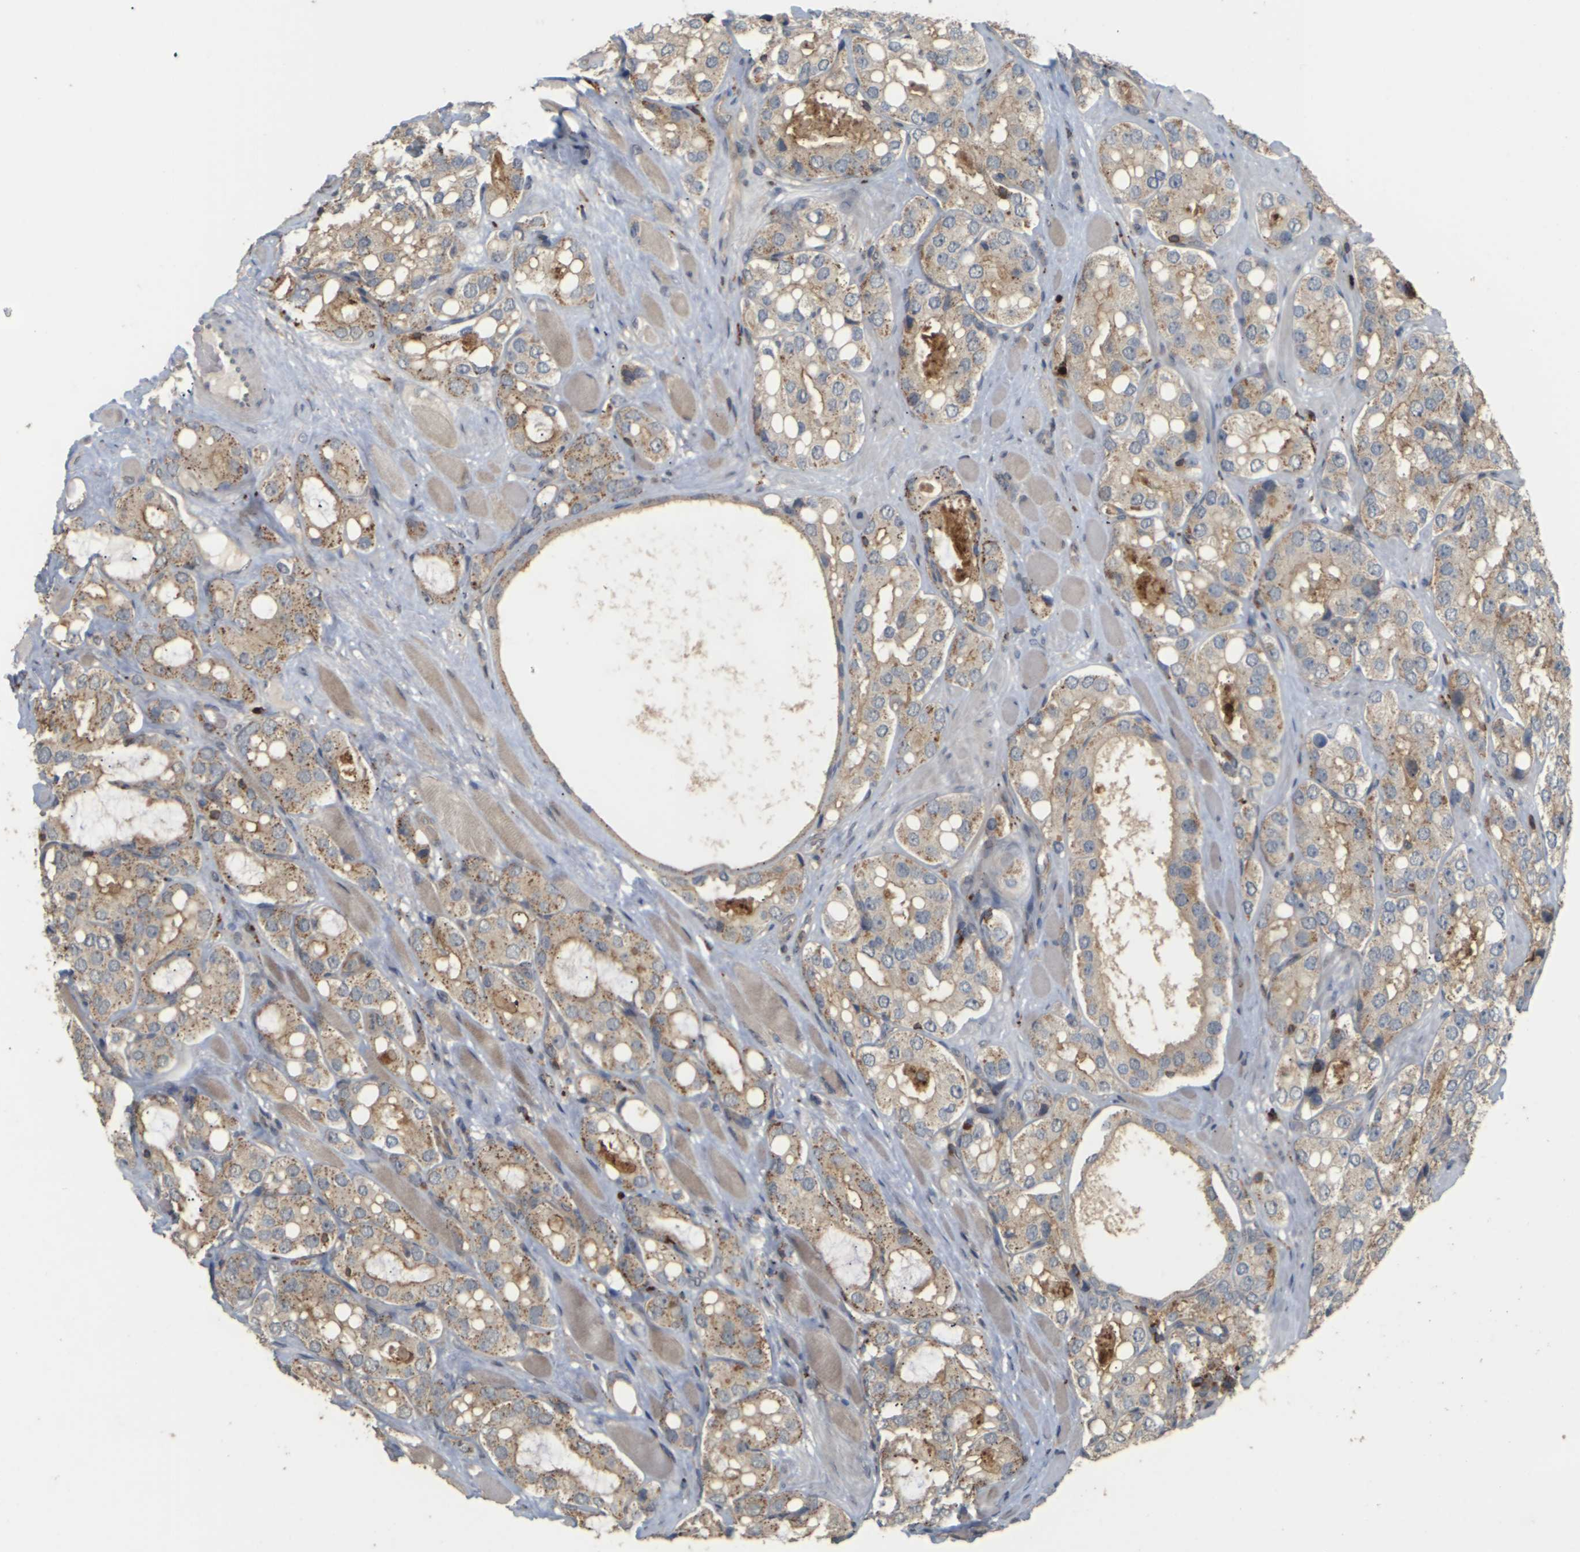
{"staining": {"intensity": "moderate", "quantity": ">75%", "location": "cytoplasmic/membranous"}, "tissue": "prostate cancer", "cell_type": "Tumor cells", "image_type": "cancer", "snomed": [{"axis": "morphology", "description": "Adenocarcinoma, High grade"}, {"axis": "topography", "description": "Prostate"}], "caption": "Prostate cancer tissue shows moderate cytoplasmic/membranous positivity in about >75% of tumor cells The staining was performed using DAB to visualize the protein expression in brown, while the nuclei were stained in blue with hematoxylin (Magnification: 20x).", "gene": "KSR1", "patient": {"sex": "male", "age": 65}}